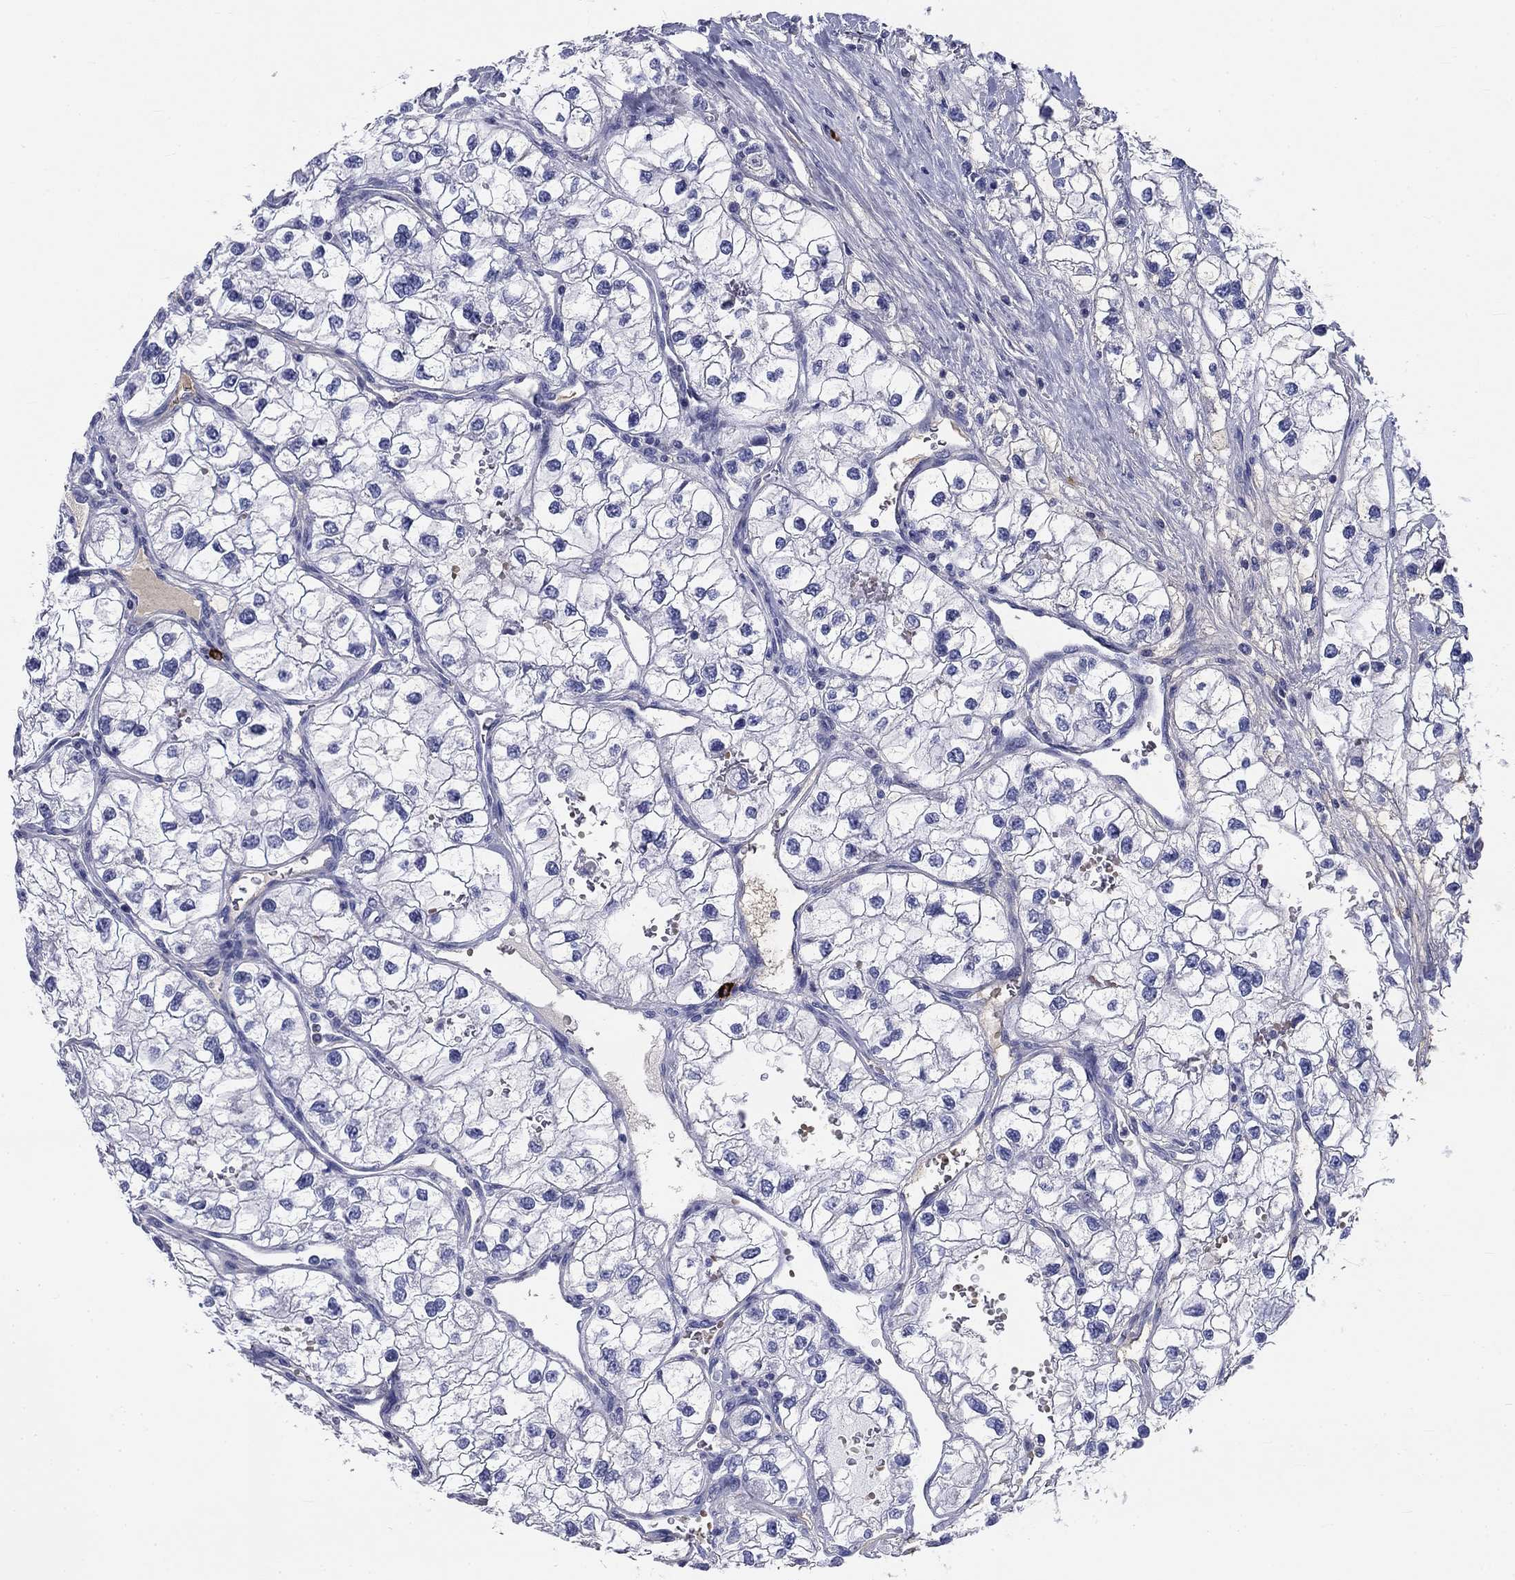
{"staining": {"intensity": "negative", "quantity": "none", "location": "none"}, "tissue": "renal cancer", "cell_type": "Tumor cells", "image_type": "cancer", "snomed": [{"axis": "morphology", "description": "Adenocarcinoma, NOS"}, {"axis": "topography", "description": "Kidney"}], "caption": "There is no significant staining in tumor cells of renal cancer.", "gene": "CD40LG", "patient": {"sex": "male", "age": 59}}